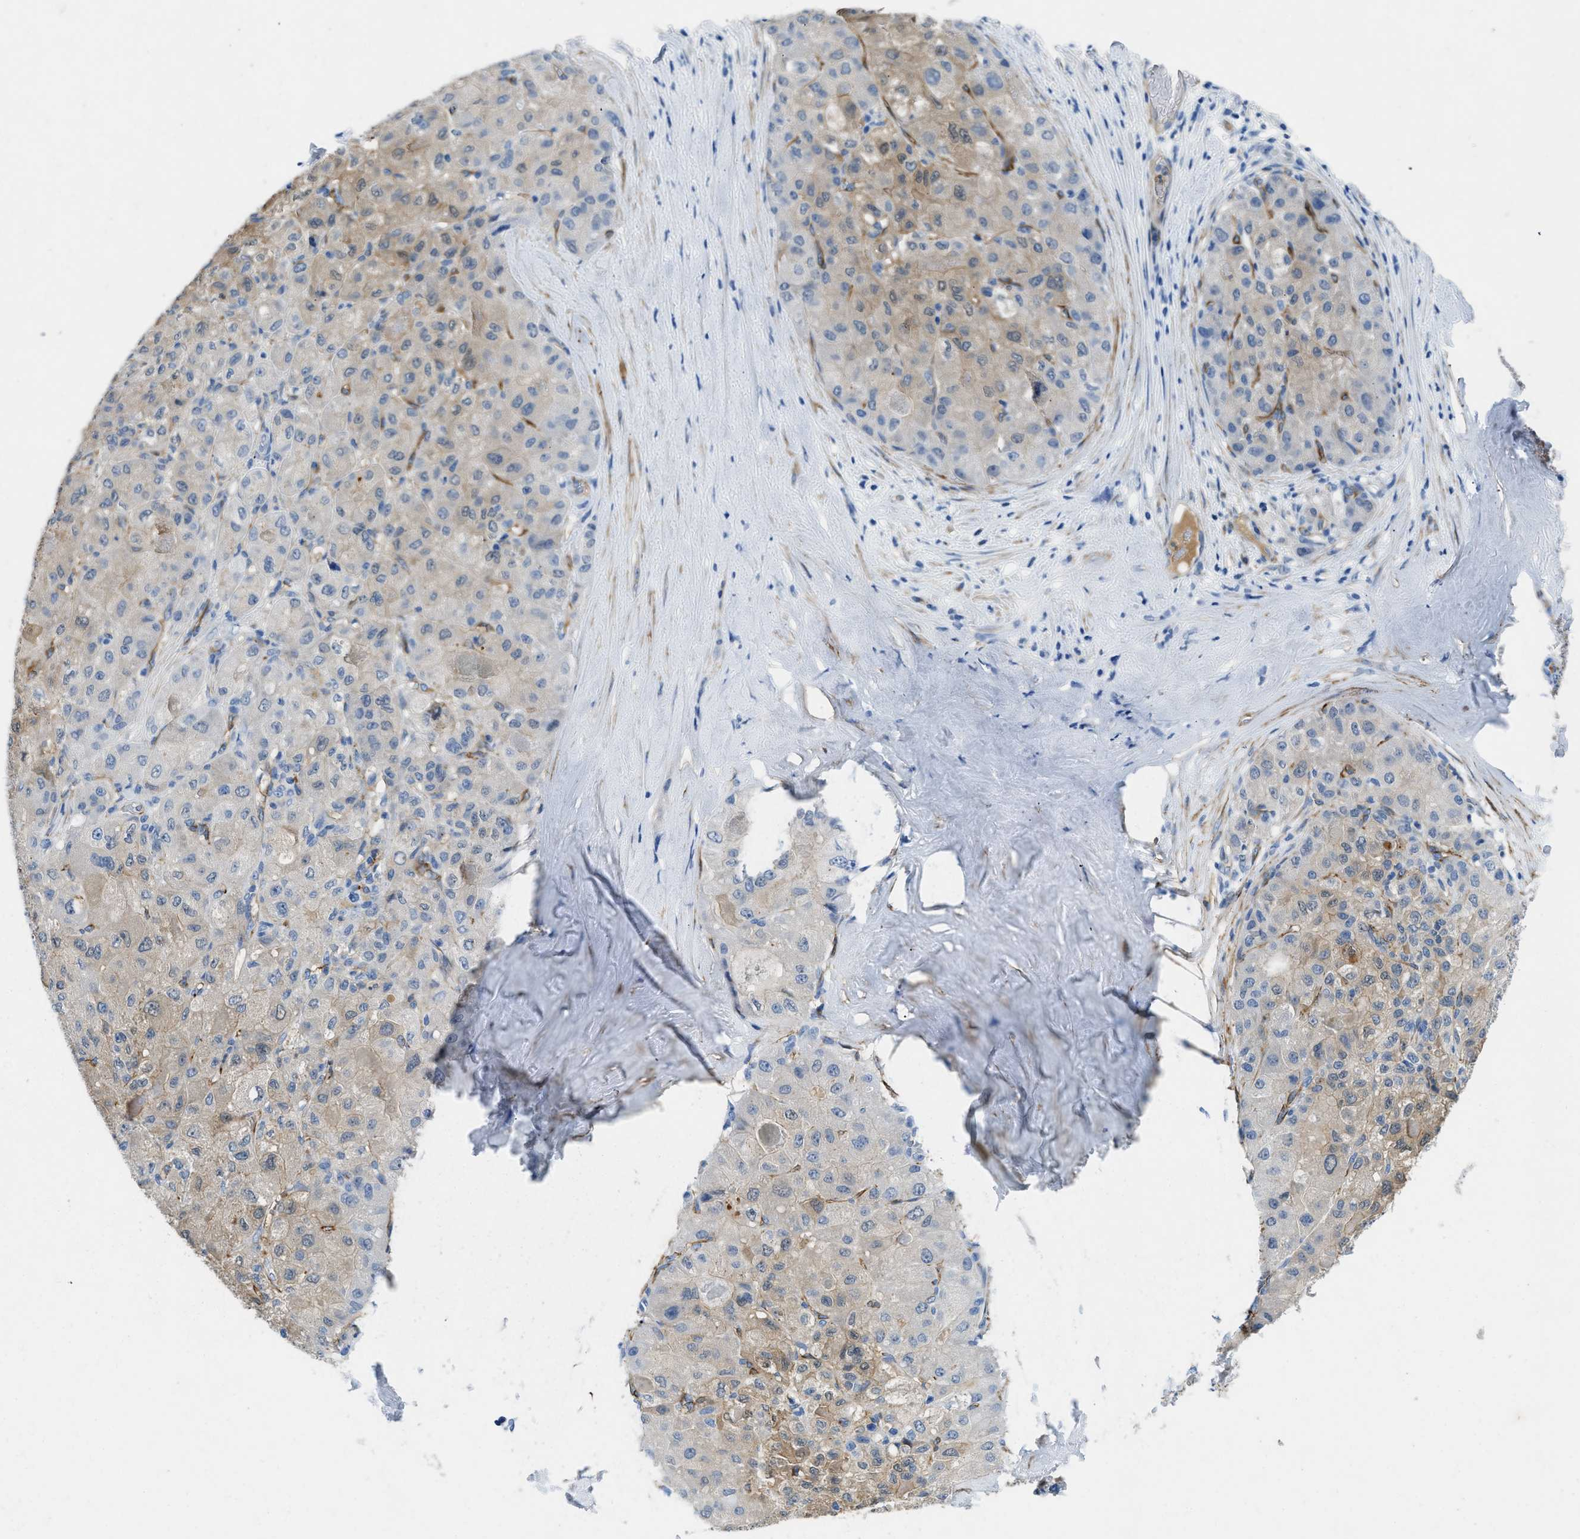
{"staining": {"intensity": "weak", "quantity": "<25%", "location": "cytoplasmic/membranous"}, "tissue": "liver cancer", "cell_type": "Tumor cells", "image_type": "cancer", "snomed": [{"axis": "morphology", "description": "Carcinoma, Hepatocellular, NOS"}, {"axis": "topography", "description": "Liver"}], "caption": "High magnification brightfield microscopy of liver hepatocellular carcinoma stained with DAB (3,3'-diaminobenzidine) (brown) and counterstained with hematoxylin (blue): tumor cells show no significant staining.", "gene": "SPEG", "patient": {"sex": "male", "age": 80}}